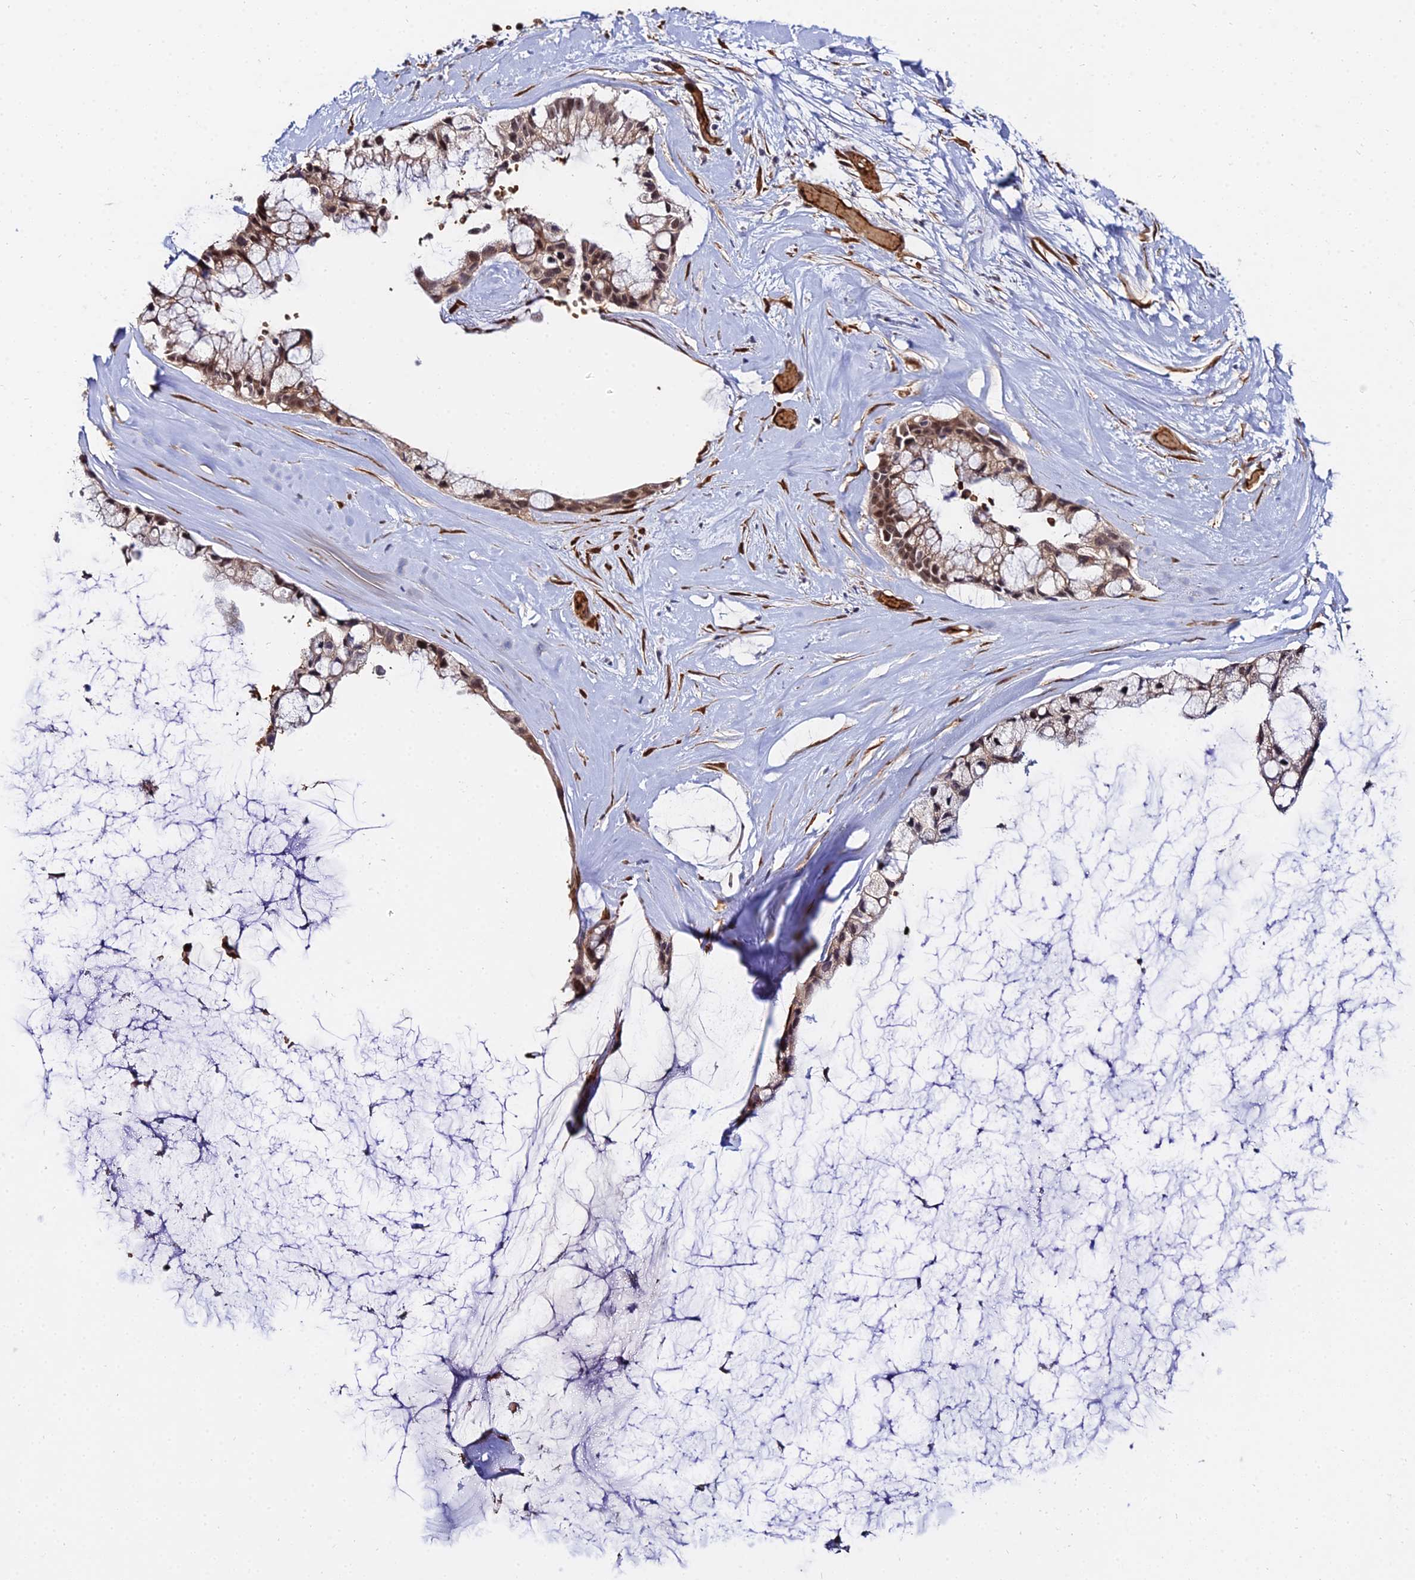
{"staining": {"intensity": "moderate", "quantity": ">75%", "location": "cytoplasmic/membranous,nuclear"}, "tissue": "ovarian cancer", "cell_type": "Tumor cells", "image_type": "cancer", "snomed": [{"axis": "morphology", "description": "Cystadenocarcinoma, mucinous, NOS"}, {"axis": "topography", "description": "Ovary"}], "caption": "Human ovarian cancer stained with a brown dye reveals moderate cytoplasmic/membranous and nuclear positive expression in about >75% of tumor cells.", "gene": "BCL9", "patient": {"sex": "female", "age": 39}}